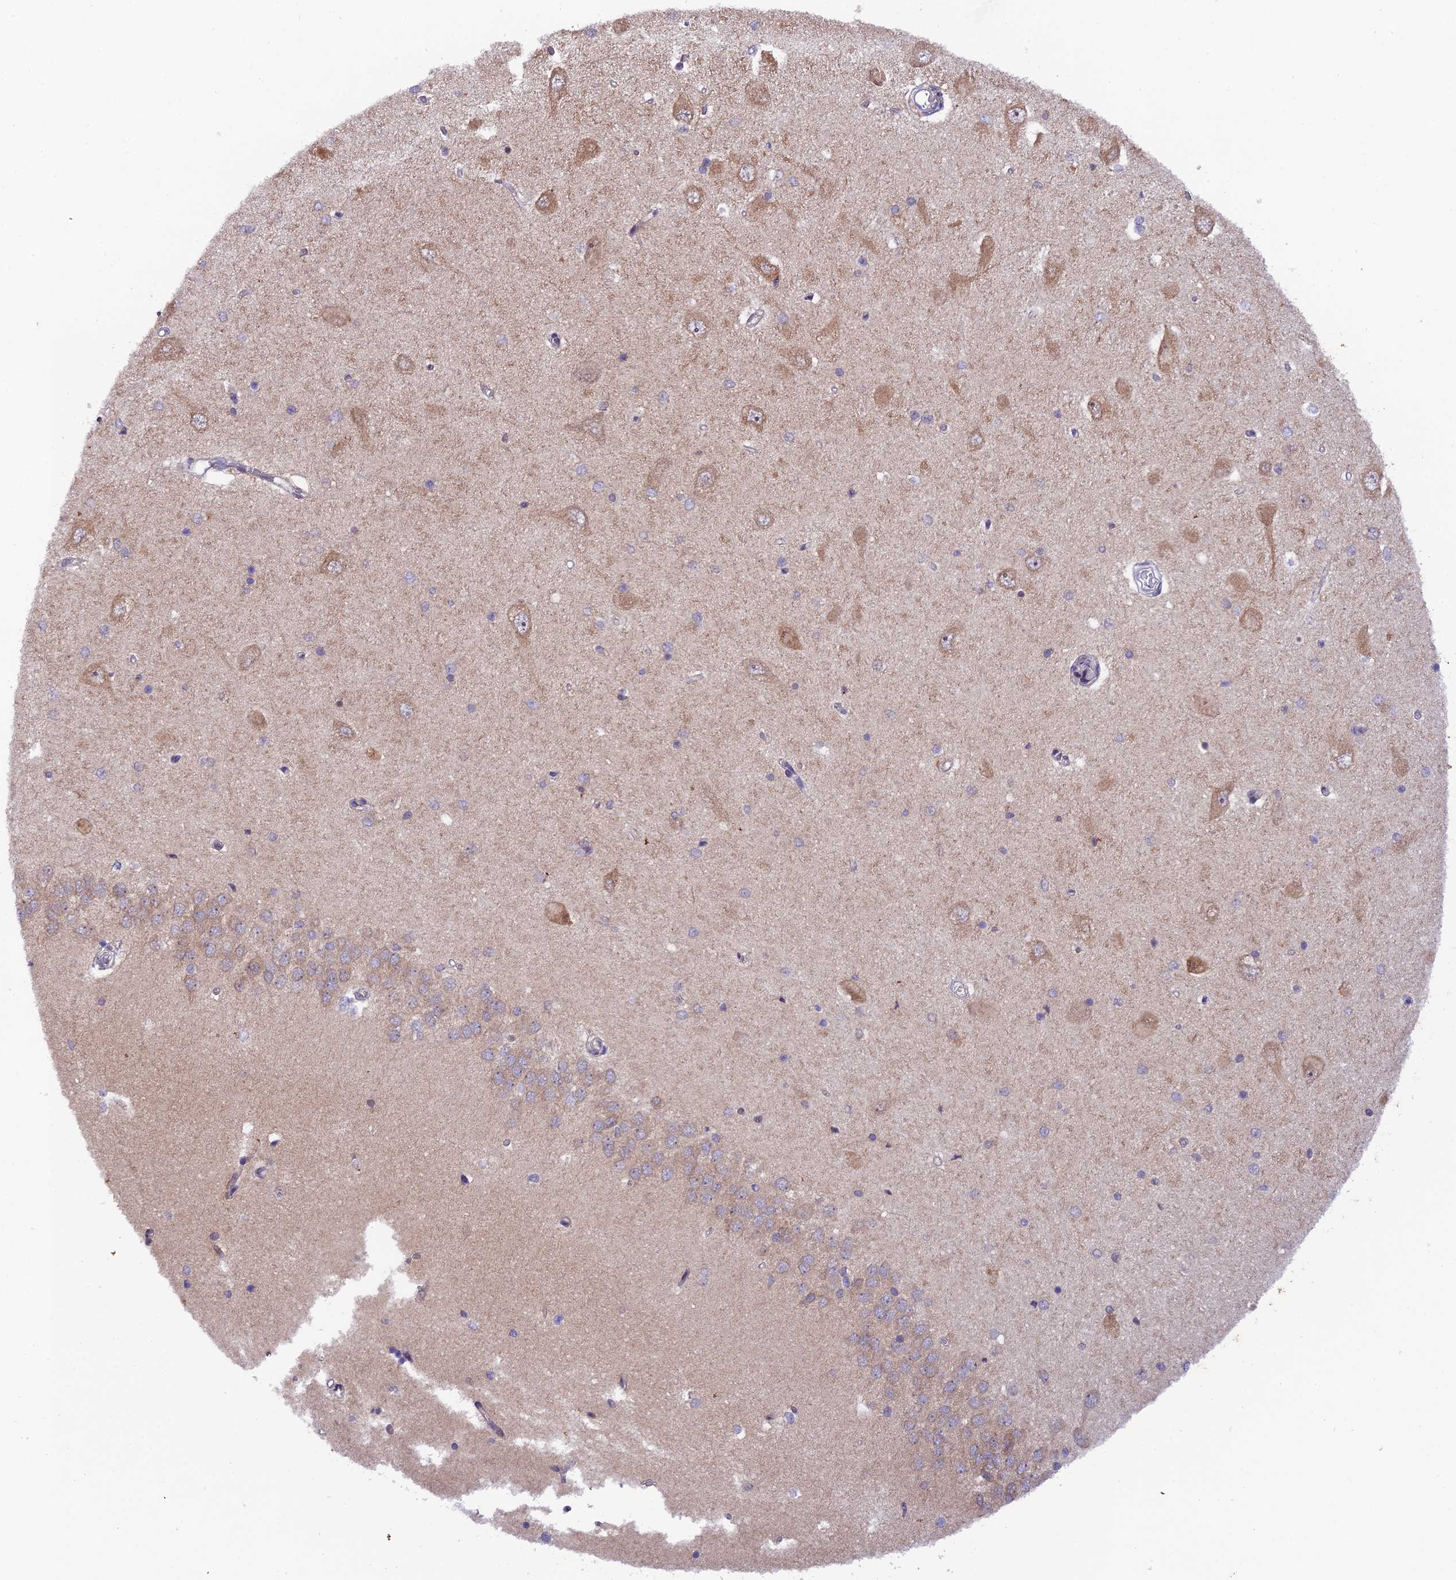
{"staining": {"intensity": "negative", "quantity": "none", "location": "none"}, "tissue": "hippocampus", "cell_type": "Glial cells", "image_type": "normal", "snomed": [{"axis": "morphology", "description": "Normal tissue, NOS"}, {"axis": "topography", "description": "Hippocampus"}], "caption": "Immunohistochemistry (IHC) photomicrograph of normal hippocampus stained for a protein (brown), which shows no positivity in glial cells. (DAB immunohistochemistry, high magnification).", "gene": "TRIM40", "patient": {"sex": "male", "age": 45}}